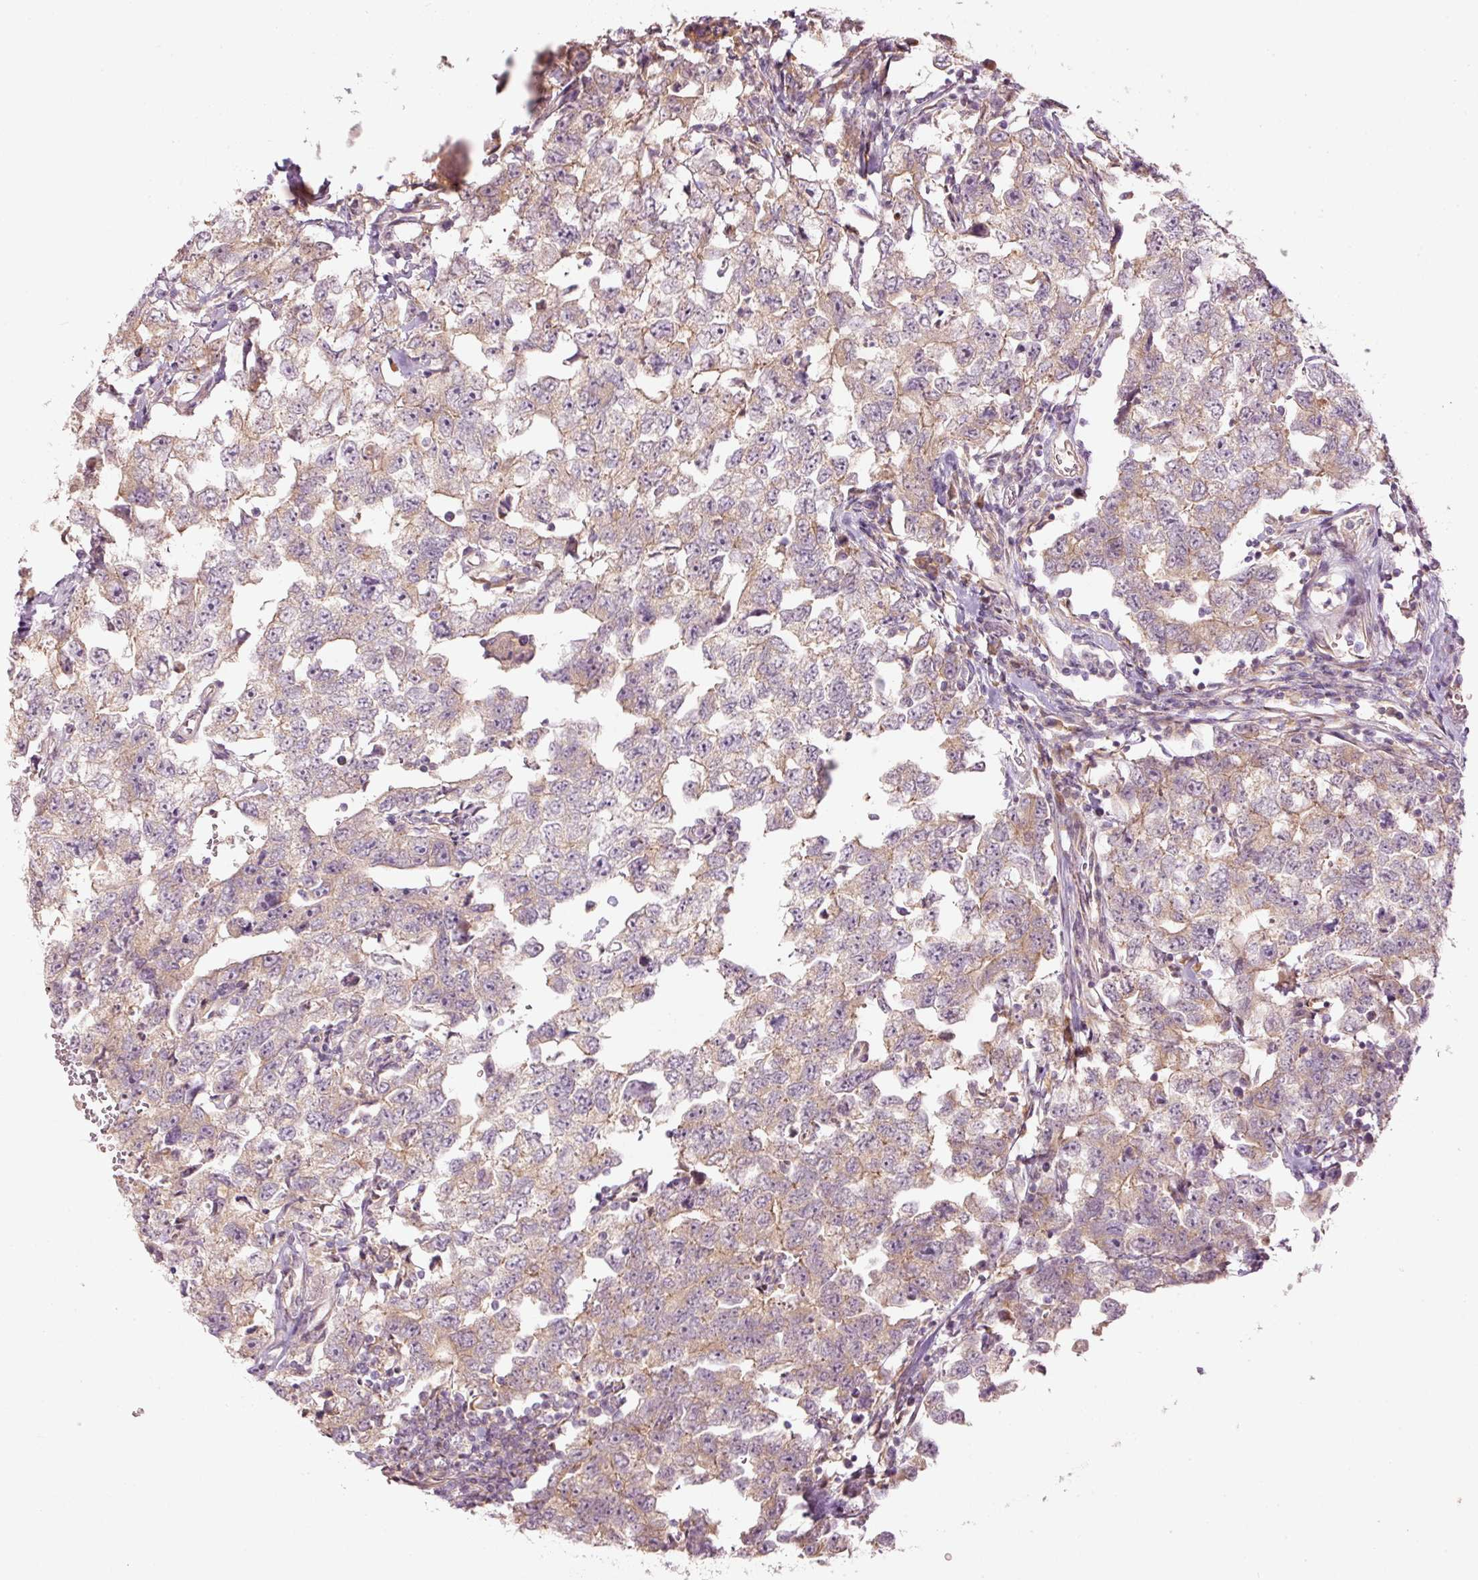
{"staining": {"intensity": "weak", "quantity": "25%-75%", "location": "cytoplasmic/membranous"}, "tissue": "testis cancer", "cell_type": "Tumor cells", "image_type": "cancer", "snomed": [{"axis": "morphology", "description": "Carcinoma, Embryonal, NOS"}, {"axis": "topography", "description": "Testis"}], "caption": "Protein analysis of testis embryonal carcinoma tissue displays weak cytoplasmic/membranous staining in about 25%-75% of tumor cells. The staining was performed using DAB (3,3'-diaminobenzidine), with brown indicating positive protein expression. Nuclei are stained blue with hematoxylin.", "gene": "MAP10", "patient": {"sex": "male", "age": 22}}